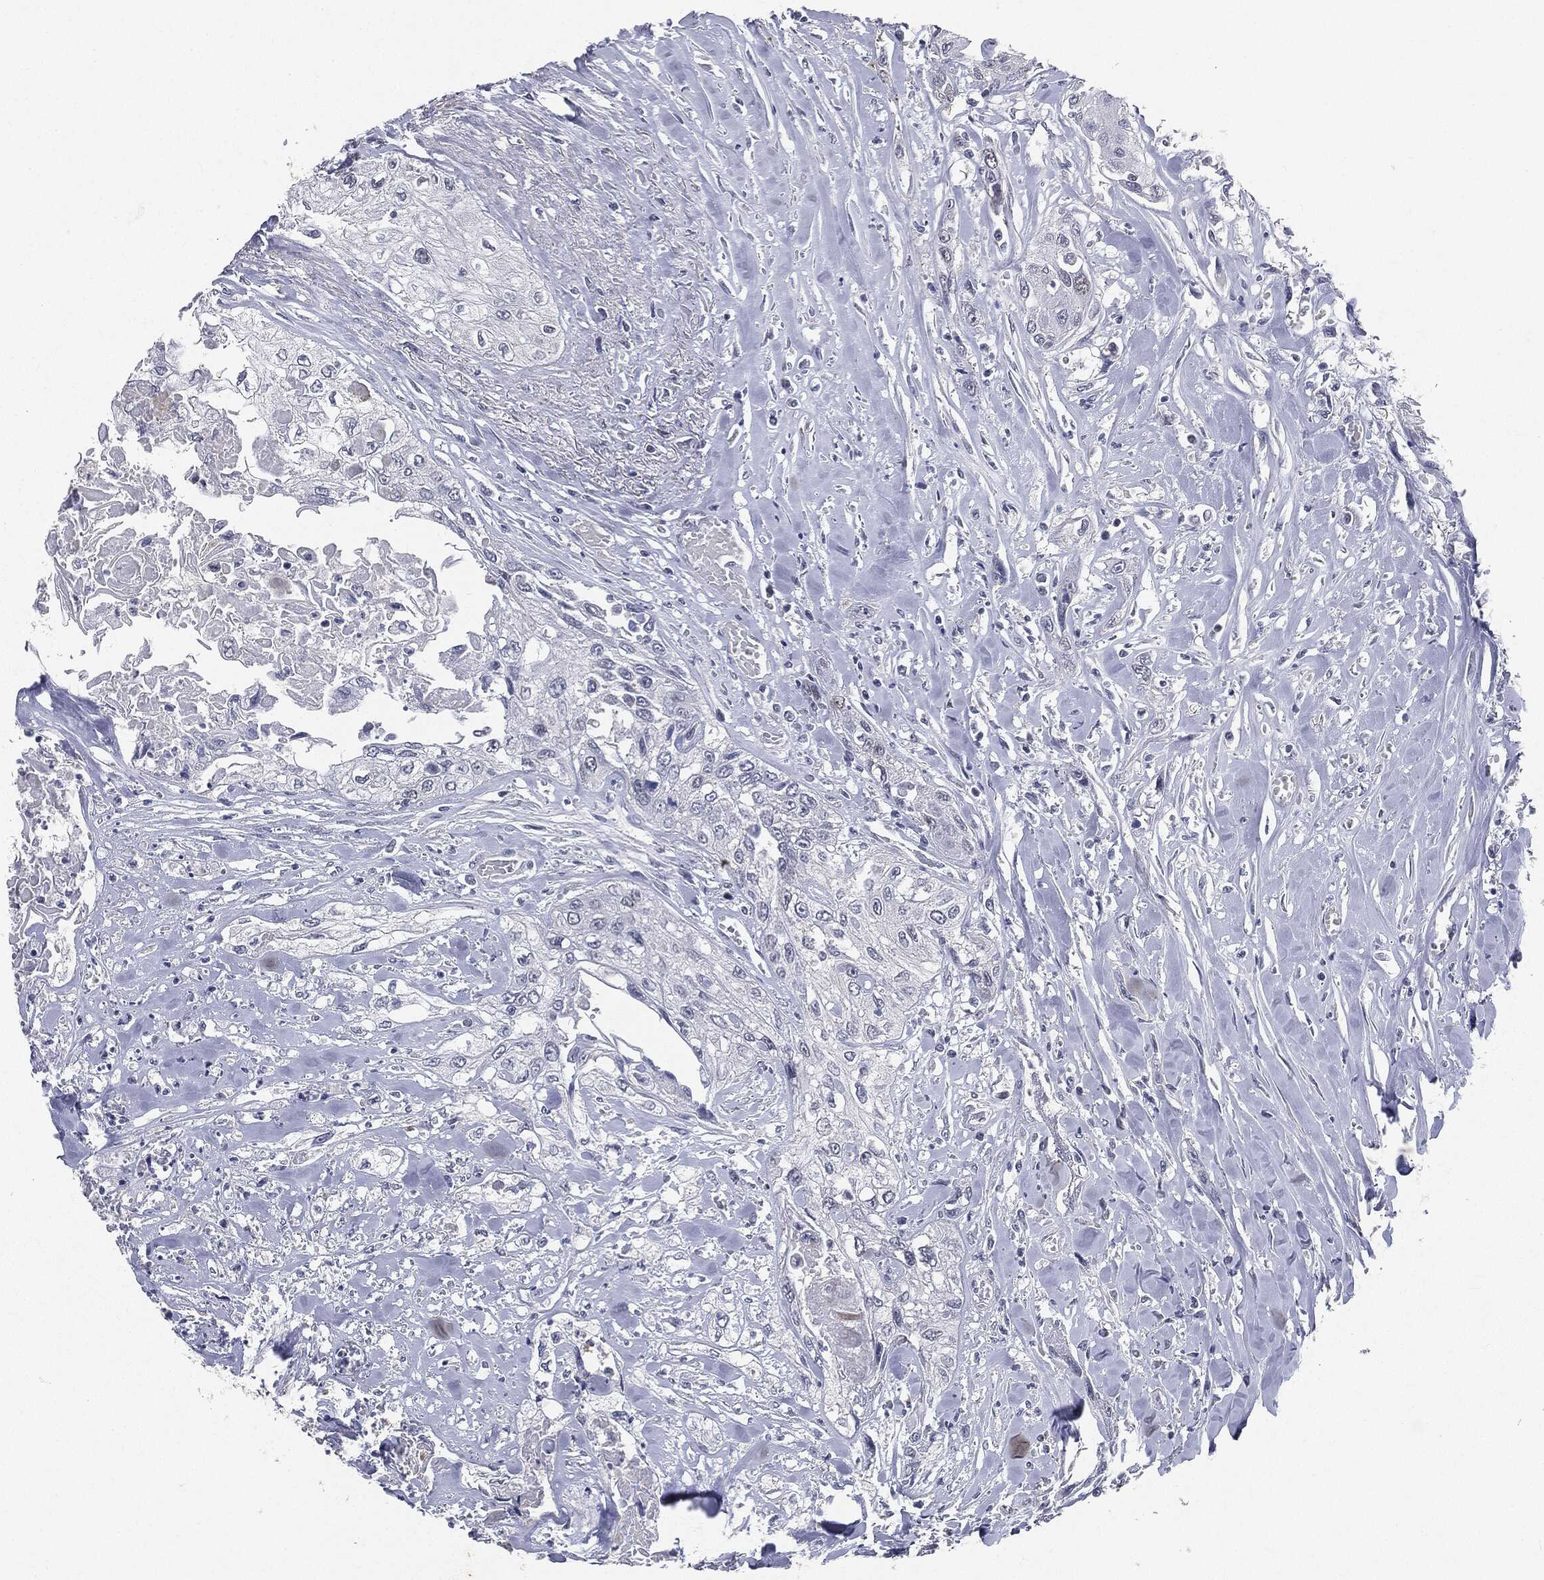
{"staining": {"intensity": "negative", "quantity": "none", "location": "none"}, "tissue": "head and neck cancer", "cell_type": "Tumor cells", "image_type": "cancer", "snomed": [{"axis": "morphology", "description": "Normal tissue, NOS"}, {"axis": "morphology", "description": "Squamous cell carcinoma, NOS"}, {"axis": "topography", "description": "Oral tissue"}, {"axis": "topography", "description": "Peripheral nerve tissue"}, {"axis": "topography", "description": "Head-Neck"}], "caption": "Head and neck cancer was stained to show a protein in brown. There is no significant expression in tumor cells. The staining is performed using DAB (3,3'-diaminobenzidine) brown chromogen with nuclei counter-stained in using hematoxylin.", "gene": "SLC2A2", "patient": {"sex": "female", "age": 59}}